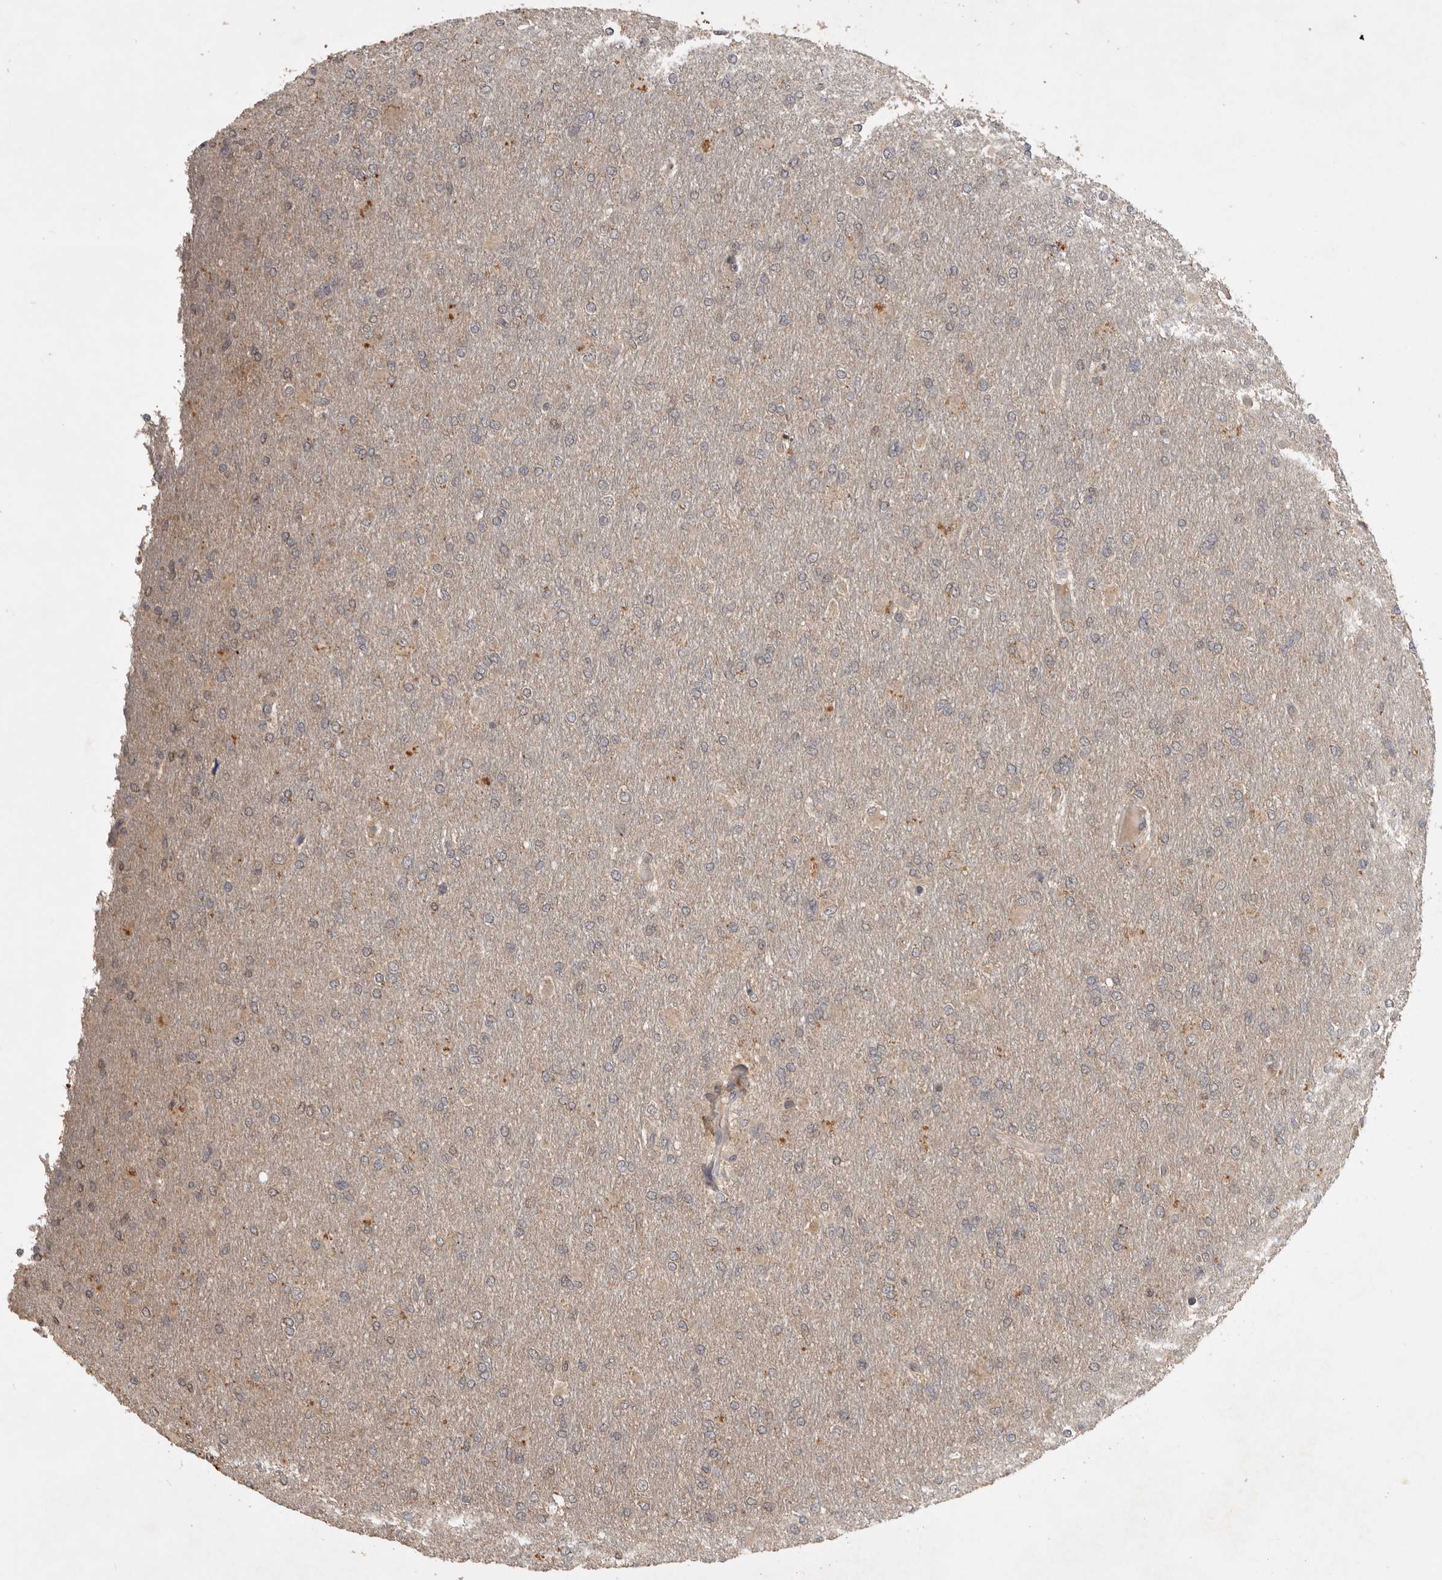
{"staining": {"intensity": "weak", "quantity": "25%-75%", "location": "cytoplasmic/membranous"}, "tissue": "glioma", "cell_type": "Tumor cells", "image_type": "cancer", "snomed": [{"axis": "morphology", "description": "Glioma, malignant, High grade"}, {"axis": "topography", "description": "Cerebral cortex"}], "caption": "DAB (3,3'-diaminobenzidine) immunohistochemical staining of human glioma demonstrates weak cytoplasmic/membranous protein positivity in approximately 25%-75% of tumor cells.", "gene": "ADAMTS4", "patient": {"sex": "female", "age": 36}}